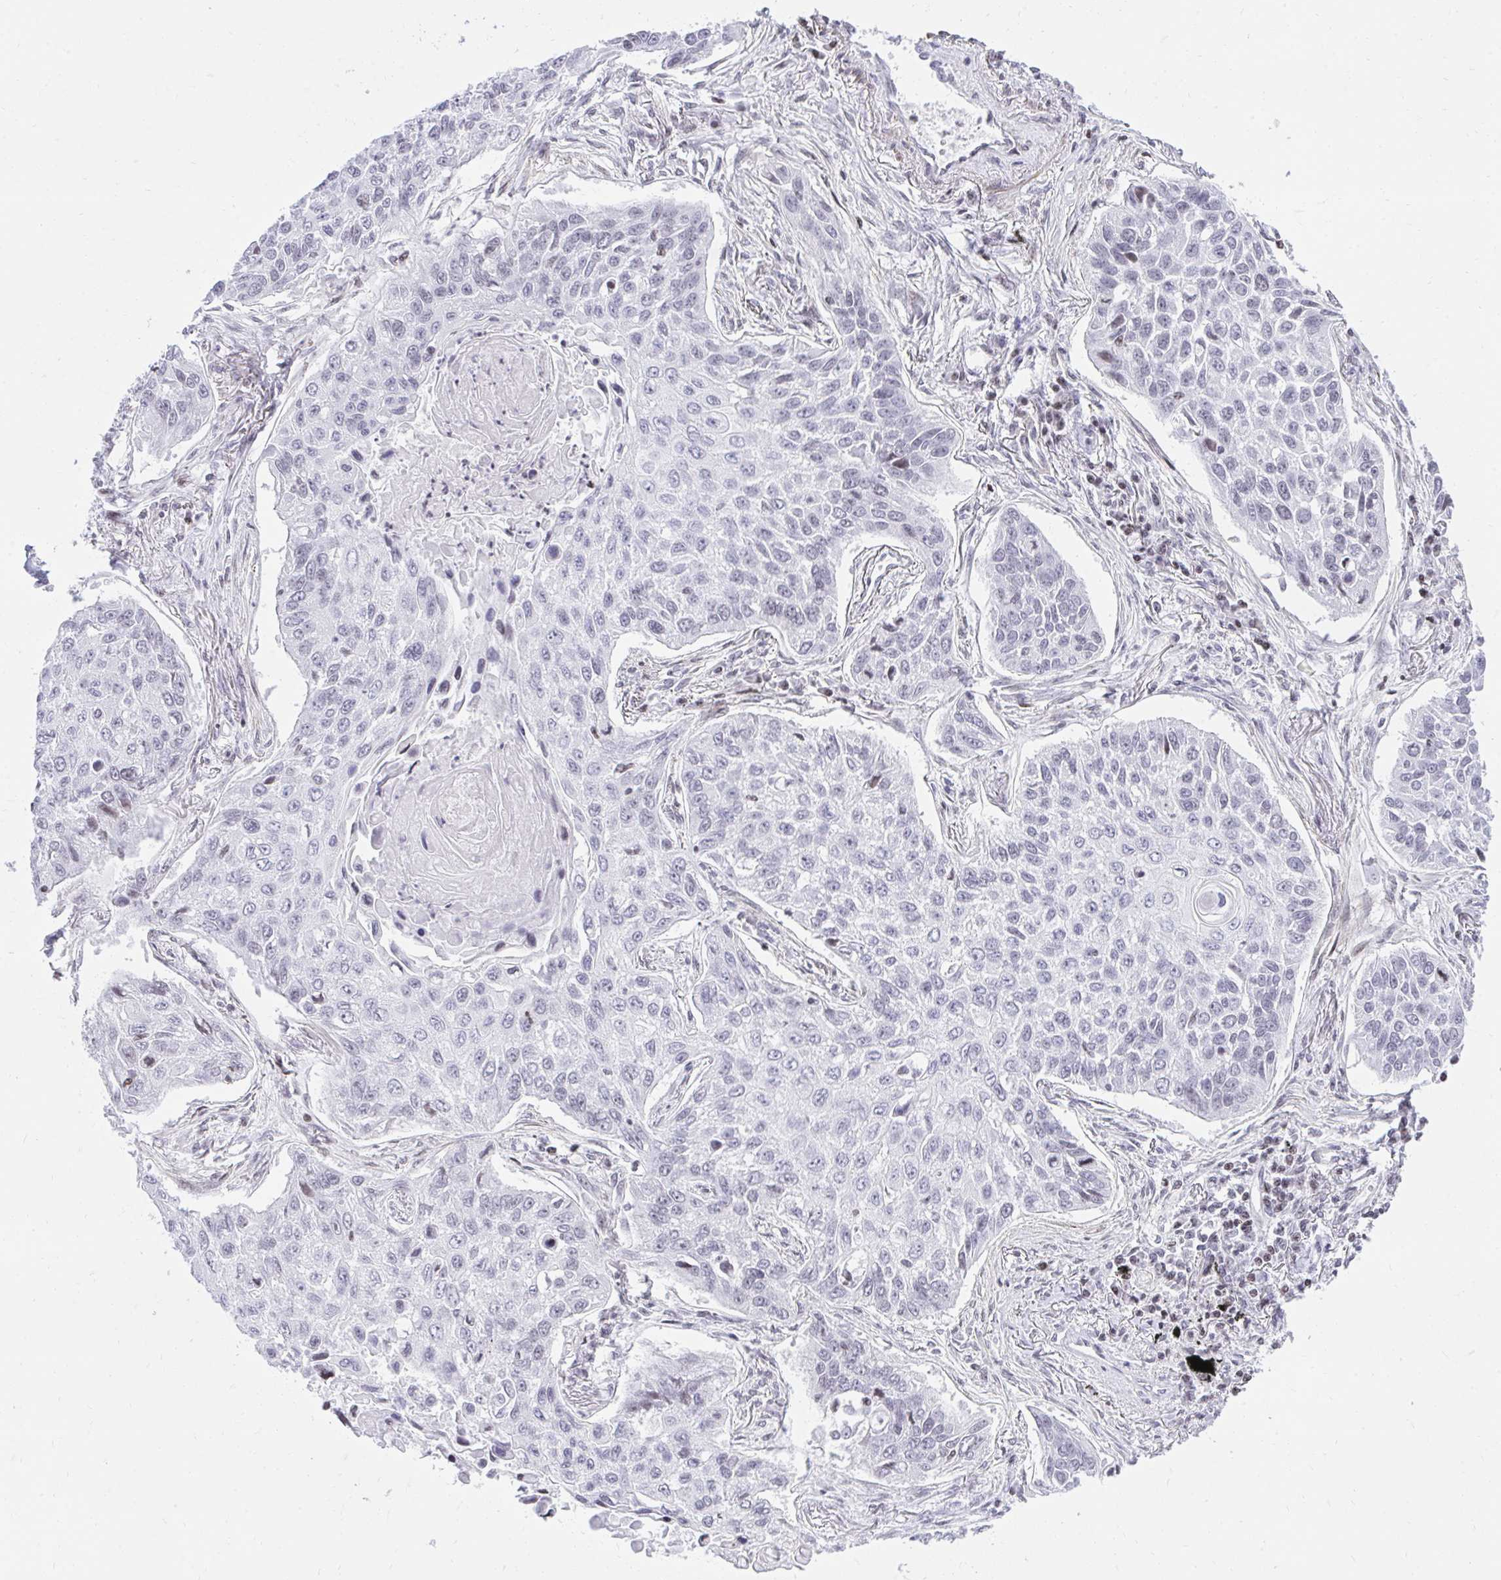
{"staining": {"intensity": "negative", "quantity": "none", "location": "none"}, "tissue": "lung cancer", "cell_type": "Tumor cells", "image_type": "cancer", "snomed": [{"axis": "morphology", "description": "Squamous cell carcinoma, NOS"}, {"axis": "topography", "description": "Lung"}], "caption": "A photomicrograph of human lung cancer (squamous cell carcinoma) is negative for staining in tumor cells.", "gene": "KCNN4", "patient": {"sex": "male", "age": 75}}